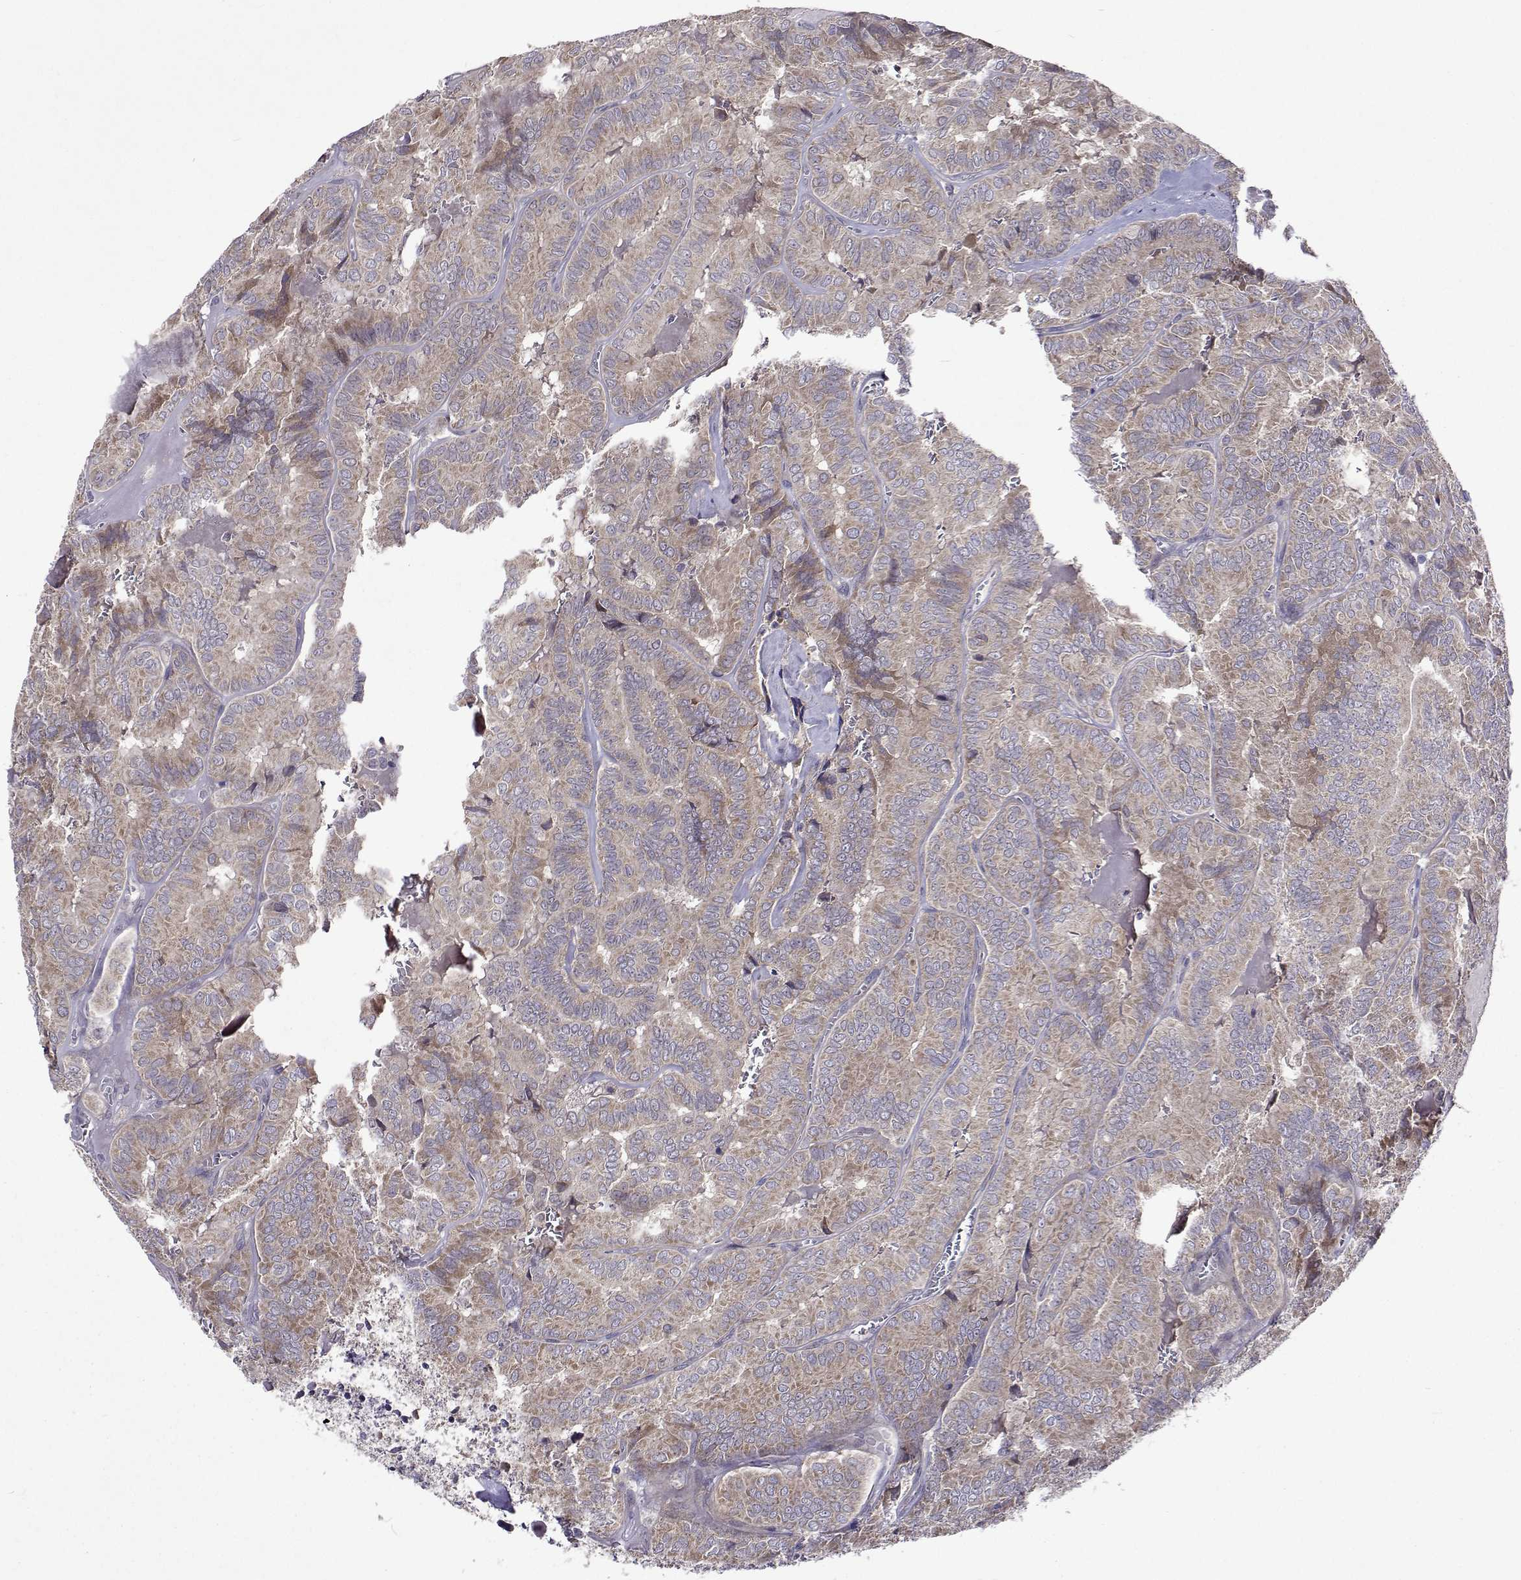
{"staining": {"intensity": "weak", "quantity": ">75%", "location": "cytoplasmic/membranous"}, "tissue": "thyroid cancer", "cell_type": "Tumor cells", "image_type": "cancer", "snomed": [{"axis": "morphology", "description": "Papillary adenocarcinoma, NOS"}, {"axis": "topography", "description": "Thyroid gland"}], "caption": "IHC (DAB (3,3'-diaminobenzidine)) staining of human papillary adenocarcinoma (thyroid) shows weak cytoplasmic/membranous protein positivity in about >75% of tumor cells.", "gene": "TARBP2", "patient": {"sex": "female", "age": 75}}